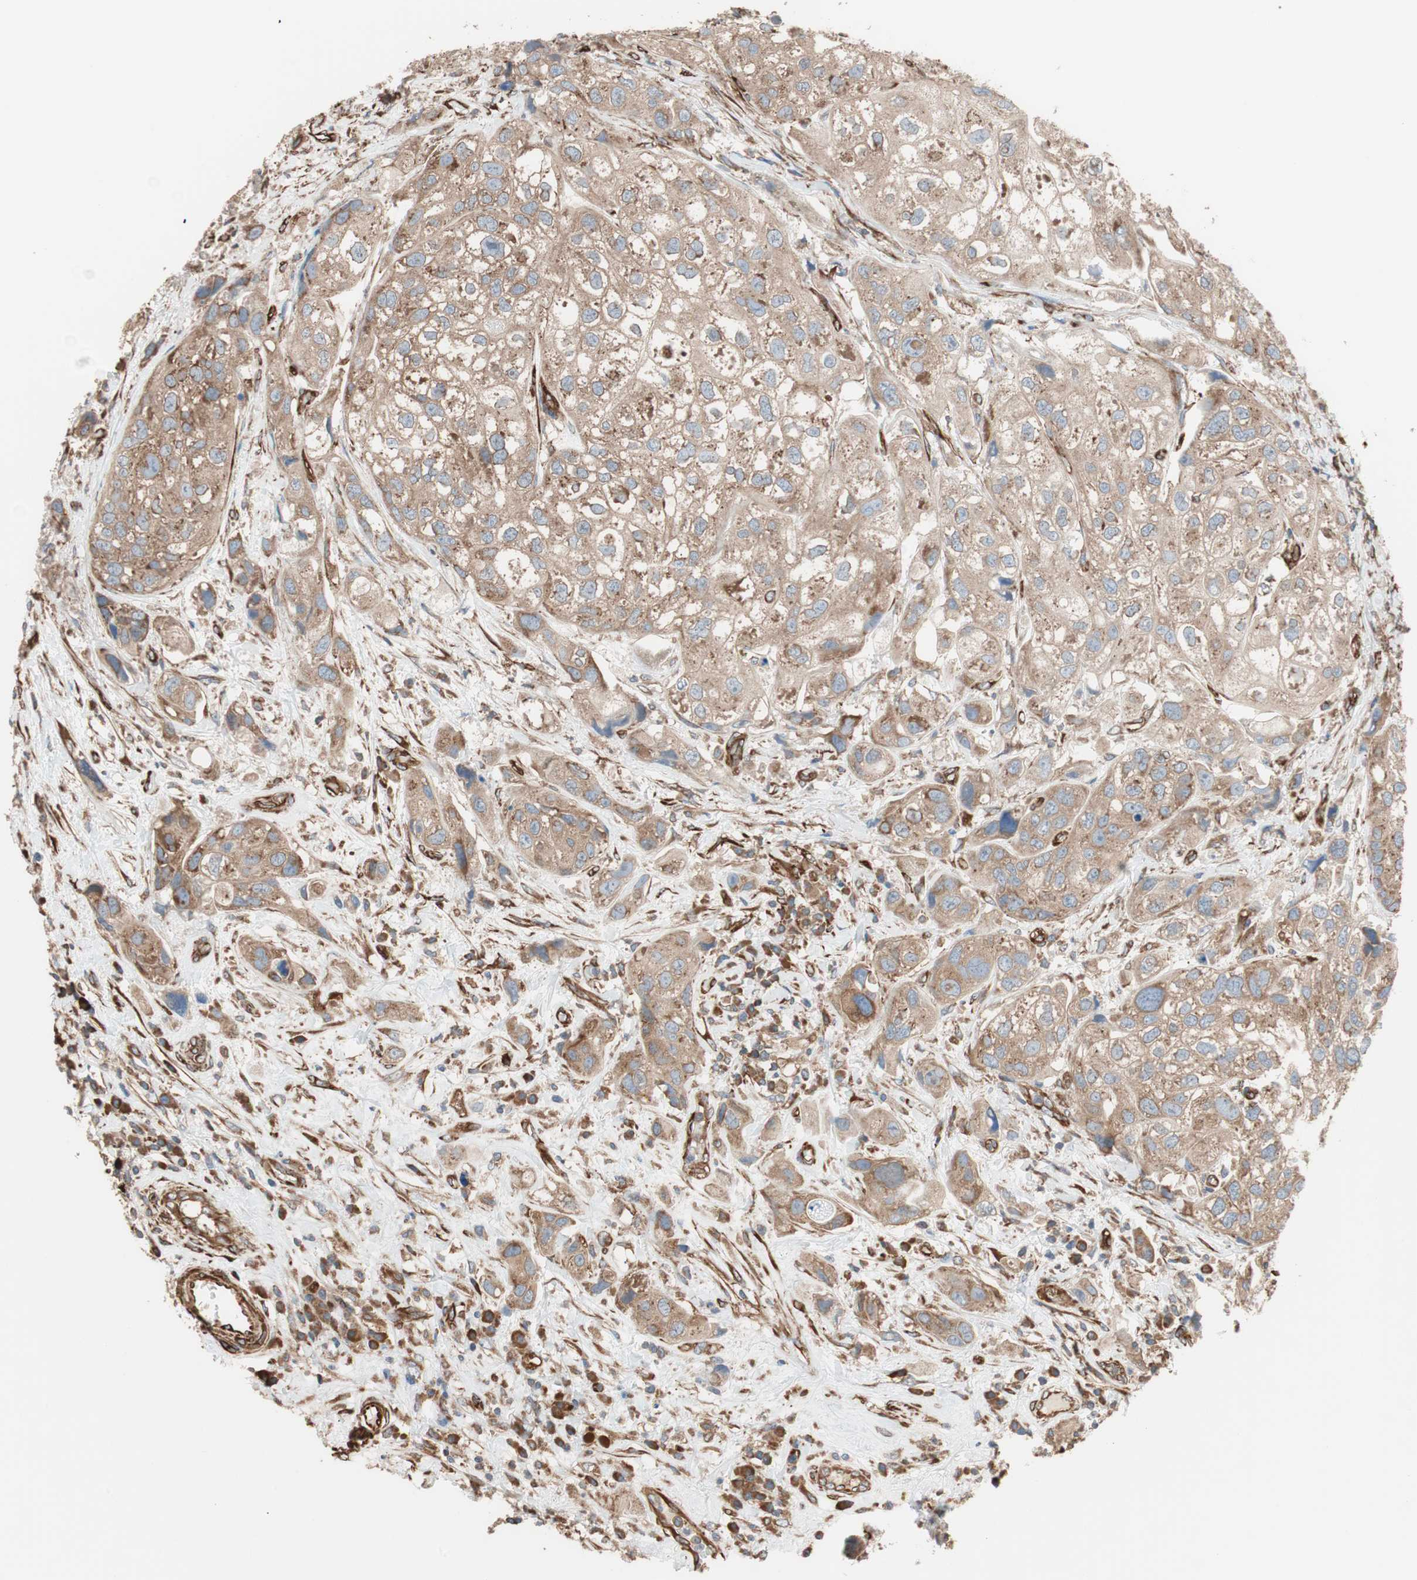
{"staining": {"intensity": "moderate", "quantity": ">75%", "location": "cytoplasmic/membranous"}, "tissue": "urothelial cancer", "cell_type": "Tumor cells", "image_type": "cancer", "snomed": [{"axis": "morphology", "description": "Urothelial carcinoma, High grade"}, {"axis": "topography", "description": "Urinary bladder"}], "caption": "The immunohistochemical stain shows moderate cytoplasmic/membranous expression in tumor cells of urothelial carcinoma (high-grade) tissue.", "gene": "GPSM2", "patient": {"sex": "female", "age": 64}}